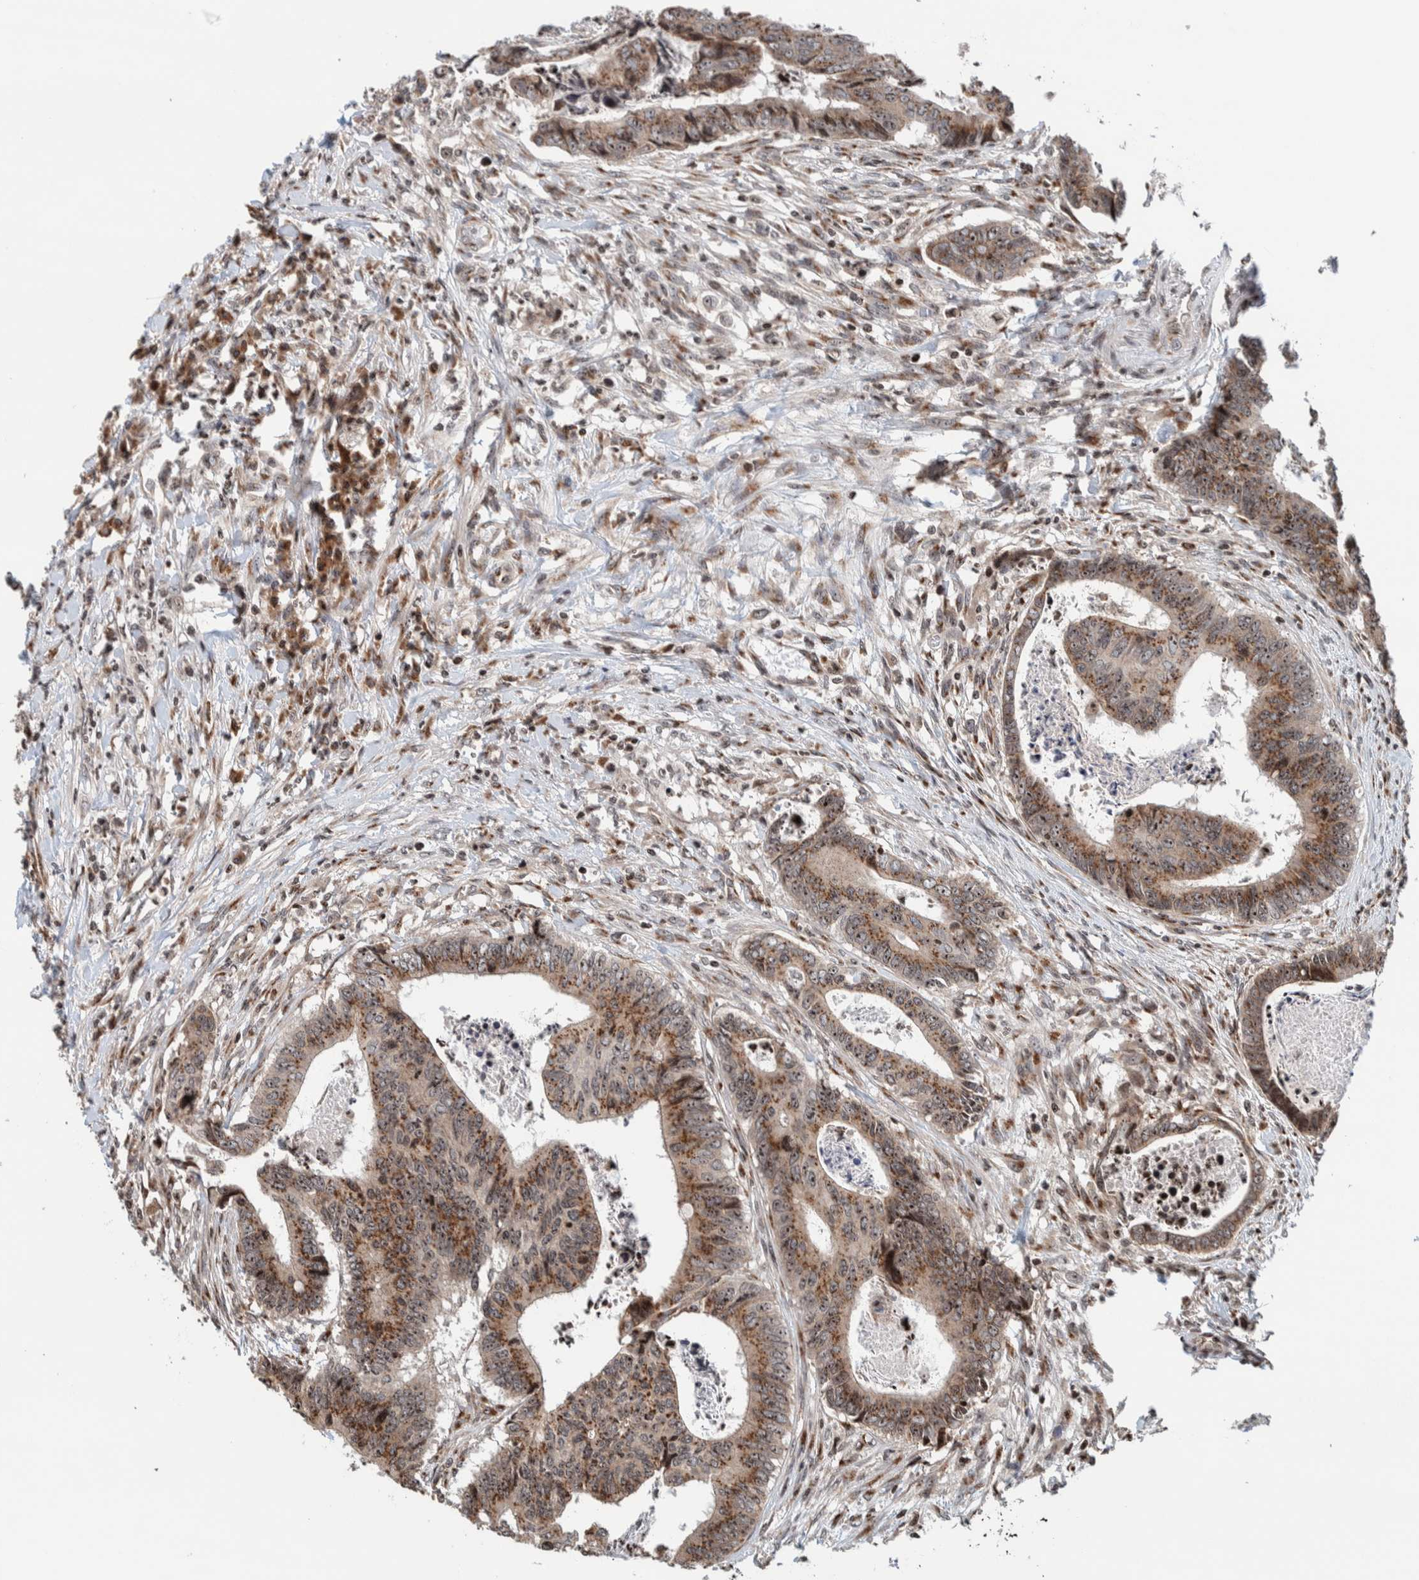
{"staining": {"intensity": "moderate", "quantity": ">75%", "location": "cytoplasmic/membranous,nuclear"}, "tissue": "colorectal cancer", "cell_type": "Tumor cells", "image_type": "cancer", "snomed": [{"axis": "morphology", "description": "Adenocarcinoma, NOS"}, {"axis": "topography", "description": "Rectum"}], "caption": "Brown immunohistochemical staining in colorectal cancer displays moderate cytoplasmic/membranous and nuclear positivity in approximately >75% of tumor cells.", "gene": "CCDC182", "patient": {"sex": "male", "age": 84}}